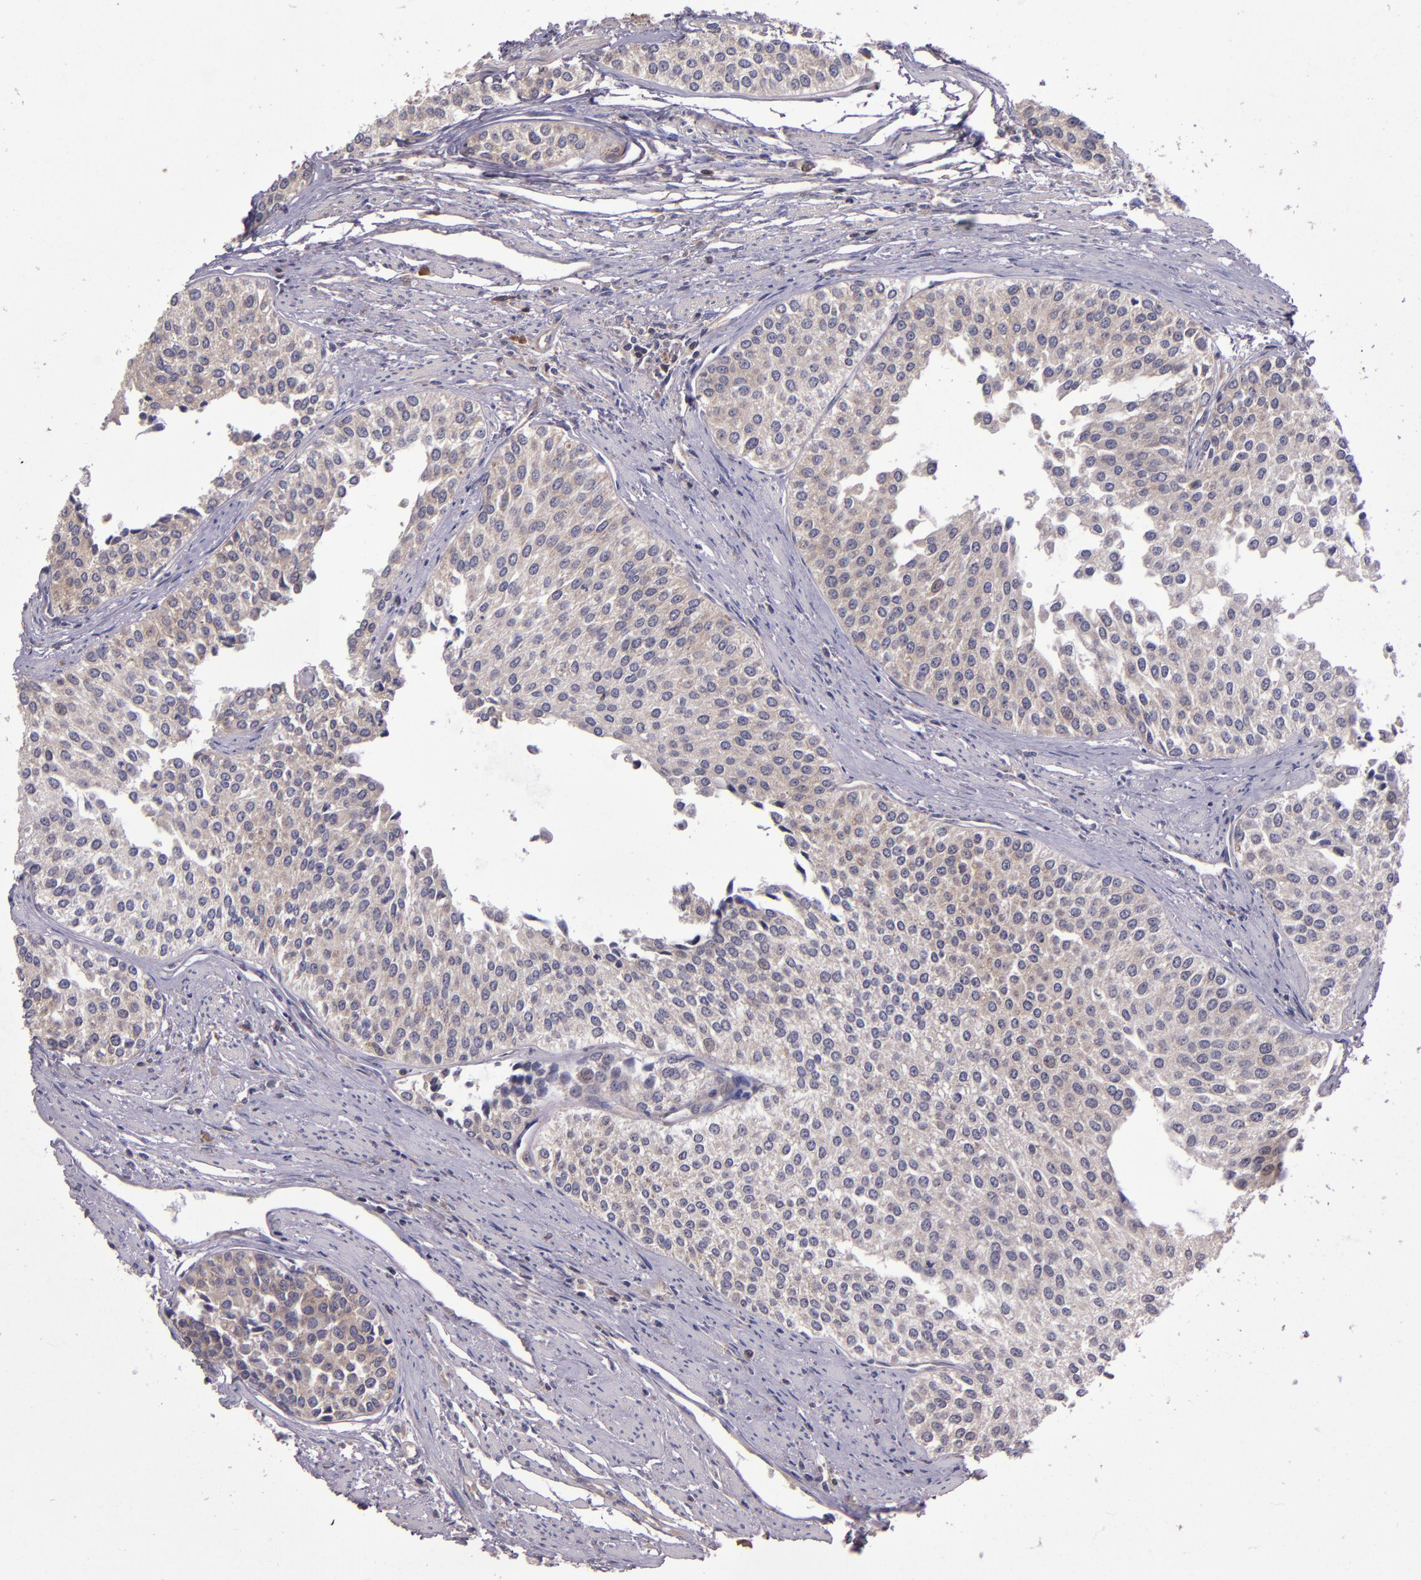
{"staining": {"intensity": "weak", "quantity": ">75%", "location": "cytoplasmic/membranous"}, "tissue": "urothelial cancer", "cell_type": "Tumor cells", "image_type": "cancer", "snomed": [{"axis": "morphology", "description": "Urothelial carcinoma, Low grade"}, {"axis": "topography", "description": "Urinary bladder"}], "caption": "A micrograph of human urothelial cancer stained for a protein exhibits weak cytoplasmic/membranous brown staining in tumor cells.", "gene": "EIF4ENIF1", "patient": {"sex": "female", "age": 73}}